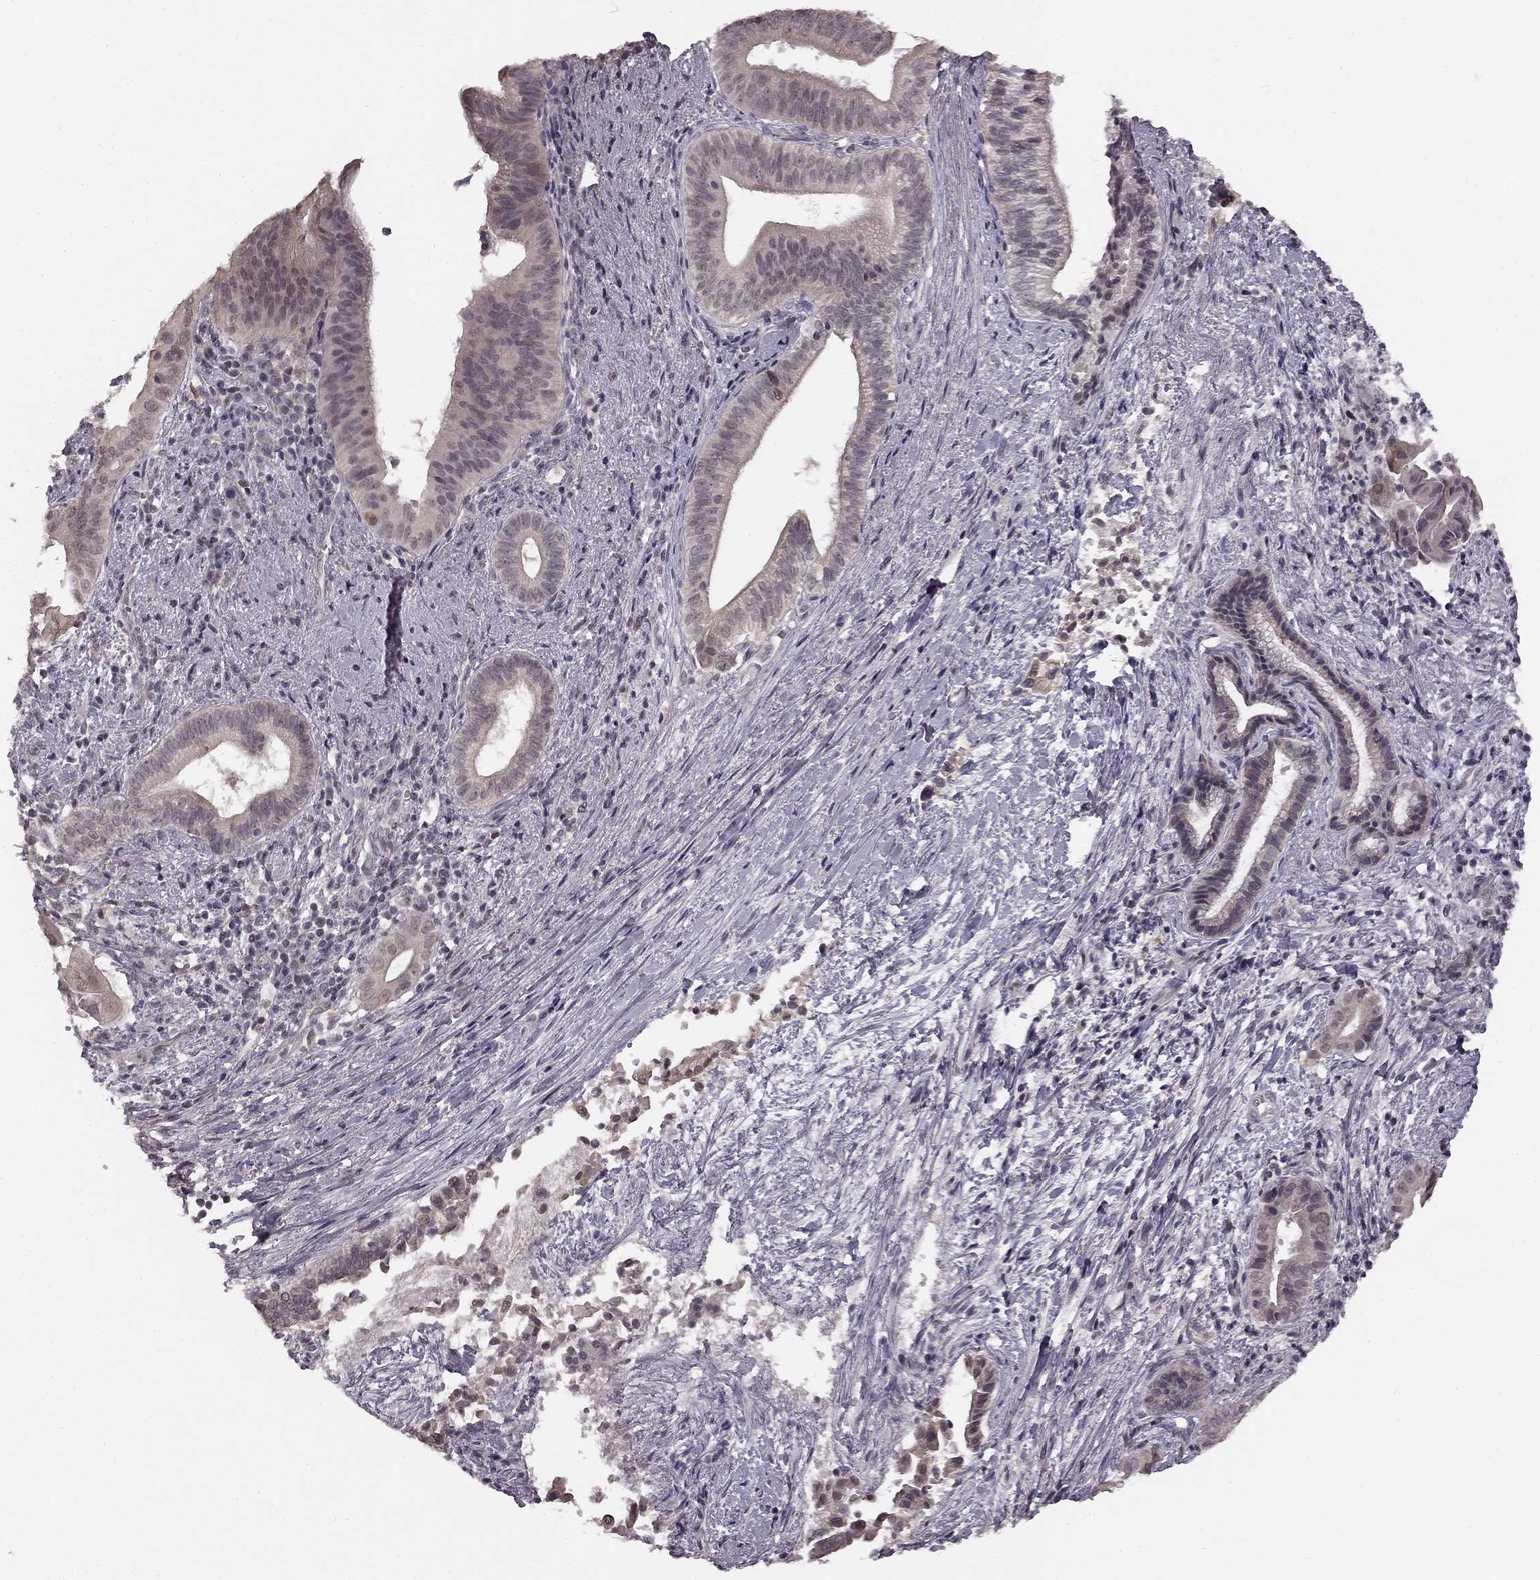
{"staining": {"intensity": "weak", "quantity": "25%-75%", "location": "cytoplasmic/membranous"}, "tissue": "pancreatic cancer", "cell_type": "Tumor cells", "image_type": "cancer", "snomed": [{"axis": "morphology", "description": "Adenocarcinoma, NOS"}, {"axis": "topography", "description": "Pancreas"}], "caption": "Immunohistochemistry (IHC) of human pancreatic cancer shows low levels of weak cytoplasmic/membranous positivity in approximately 25%-75% of tumor cells.", "gene": "HCN4", "patient": {"sex": "male", "age": 61}}